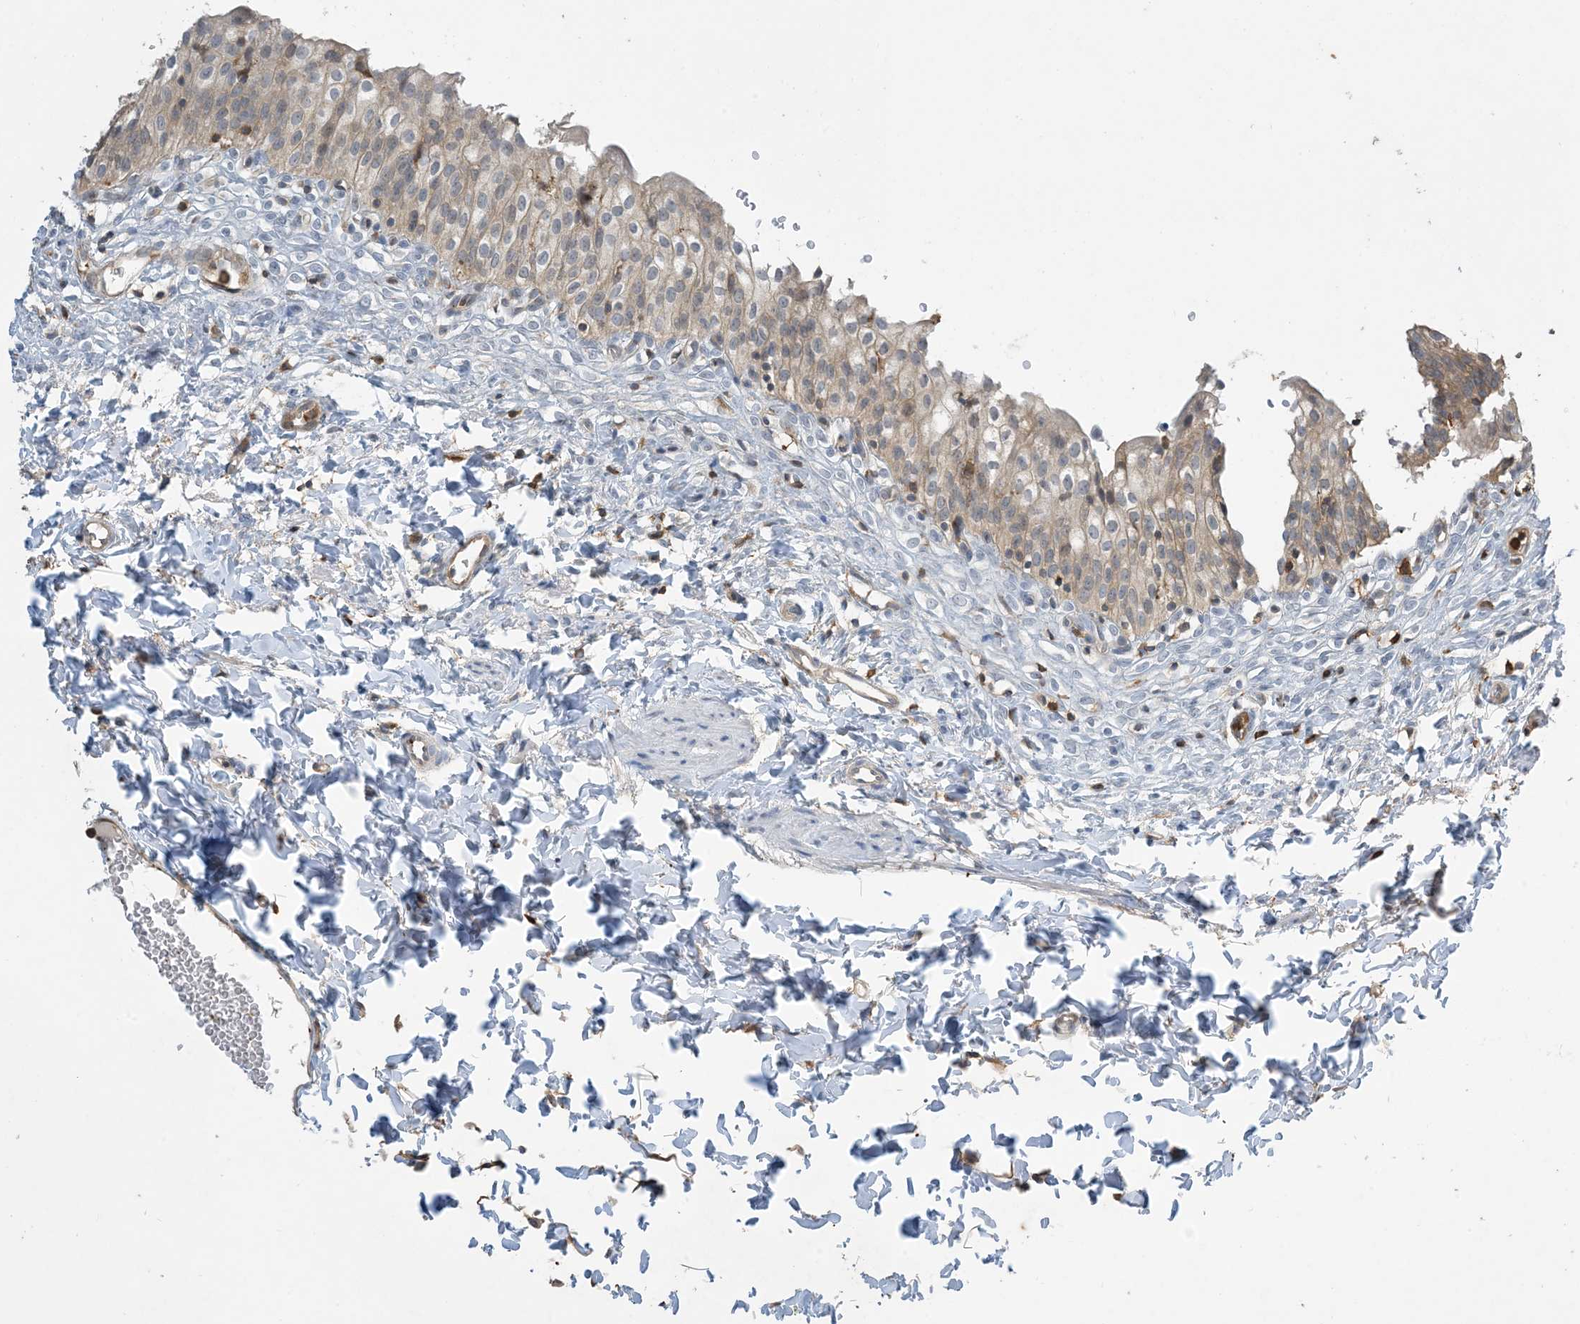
{"staining": {"intensity": "moderate", "quantity": "25%-75%", "location": "cytoplasmic/membranous"}, "tissue": "urinary bladder", "cell_type": "Urothelial cells", "image_type": "normal", "snomed": [{"axis": "morphology", "description": "Normal tissue, NOS"}, {"axis": "topography", "description": "Urinary bladder"}], "caption": "Immunohistochemistry (IHC) image of normal urinary bladder: urinary bladder stained using immunohistochemistry exhibits medium levels of moderate protein expression localized specifically in the cytoplasmic/membranous of urothelial cells, appearing as a cytoplasmic/membranous brown color.", "gene": "TMSB4X", "patient": {"sex": "male", "age": 55}}